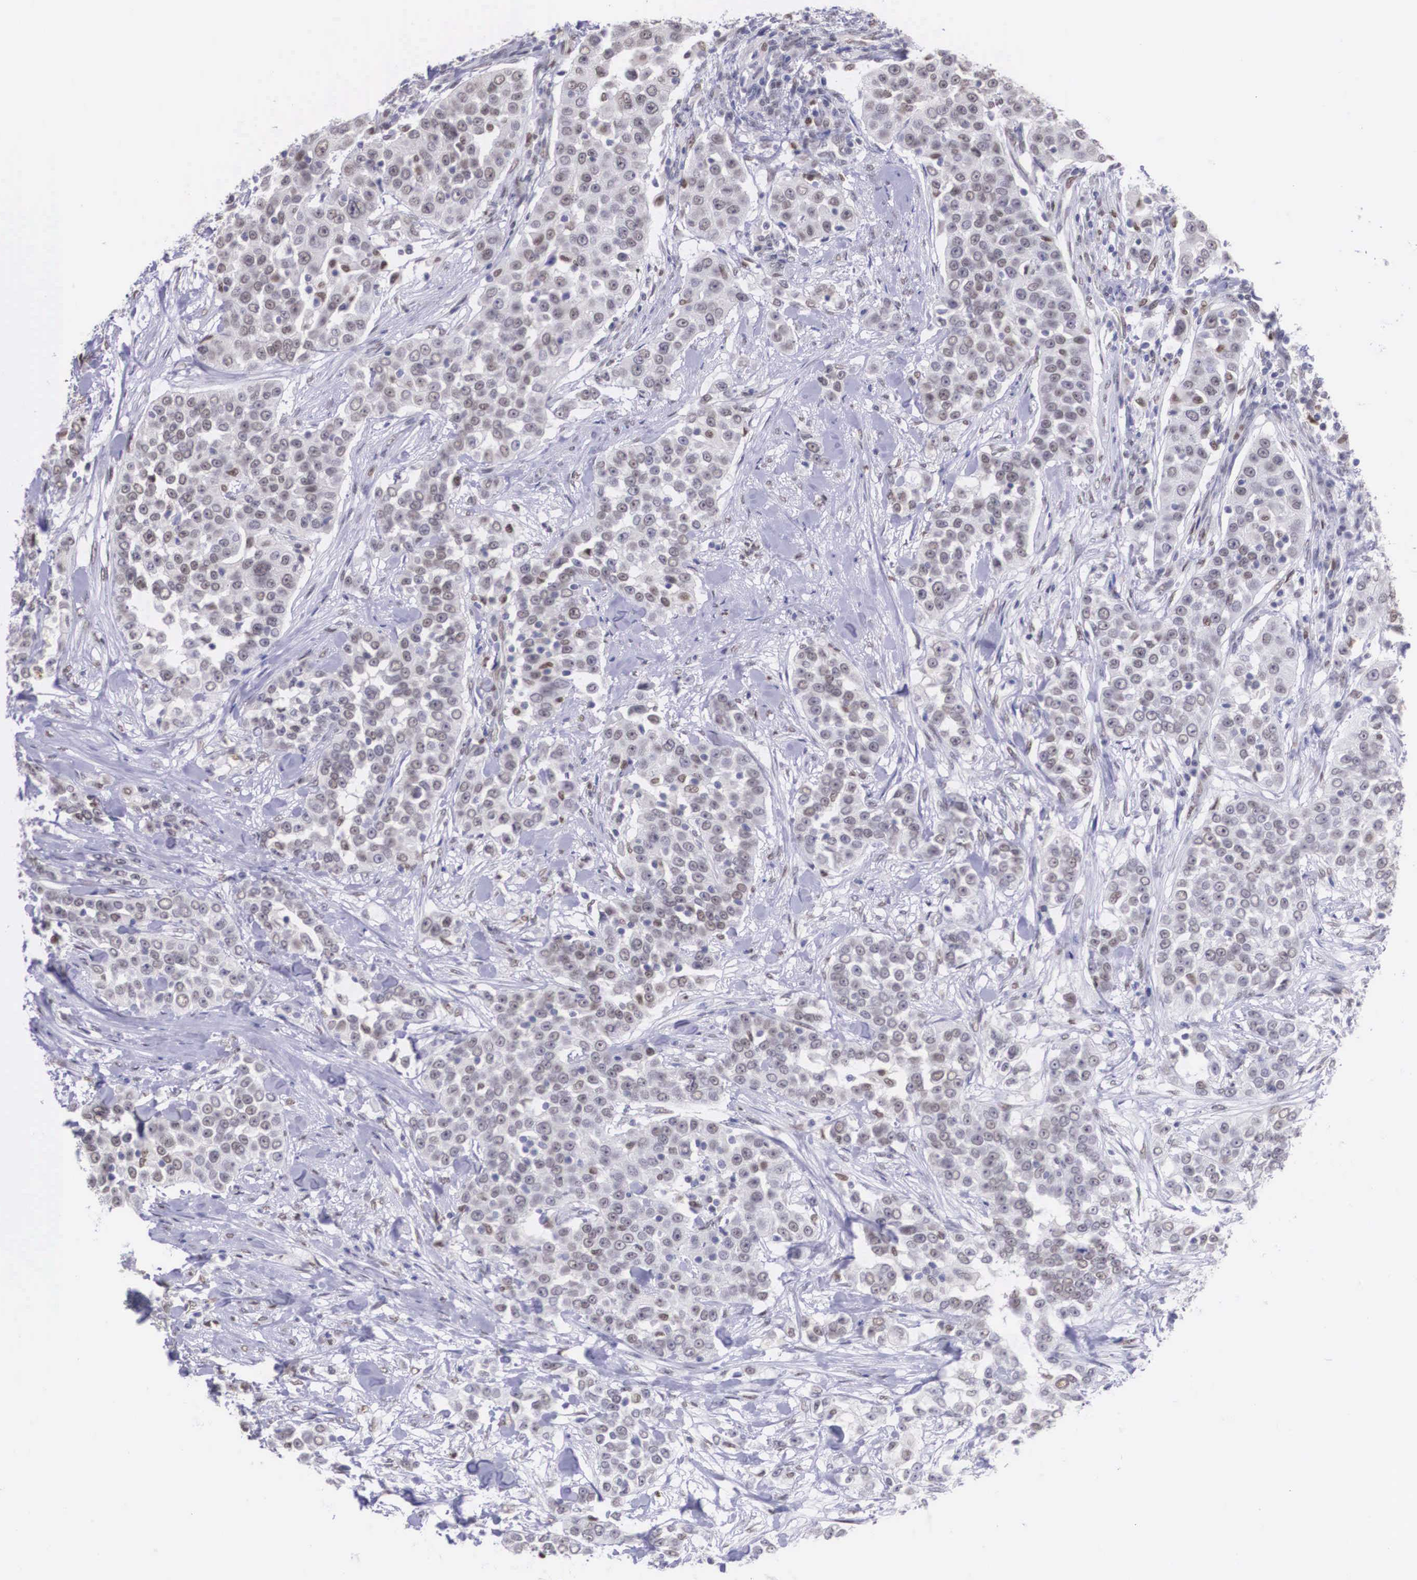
{"staining": {"intensity": "weak", "quantity": "25%-75%", "location": "nuclear"}, "tissue": "urothelial cancer", "cell_type": "Tumor cells", "image_type": "cancer", "snomed": [{"axis": "morphology", "description": "Urothelial carcinoma, High grade"}, {"axis": "topography", "description": "Urinary bladder"}], "caption": "This is a photomicrograph of immunohistochemistry staining of urothelial carcinoma (high-grade), which shows weak expression in the nuclear of tumor cells.", "gene": "ETV6", "patient": {"sex": "female", "age": 80}}